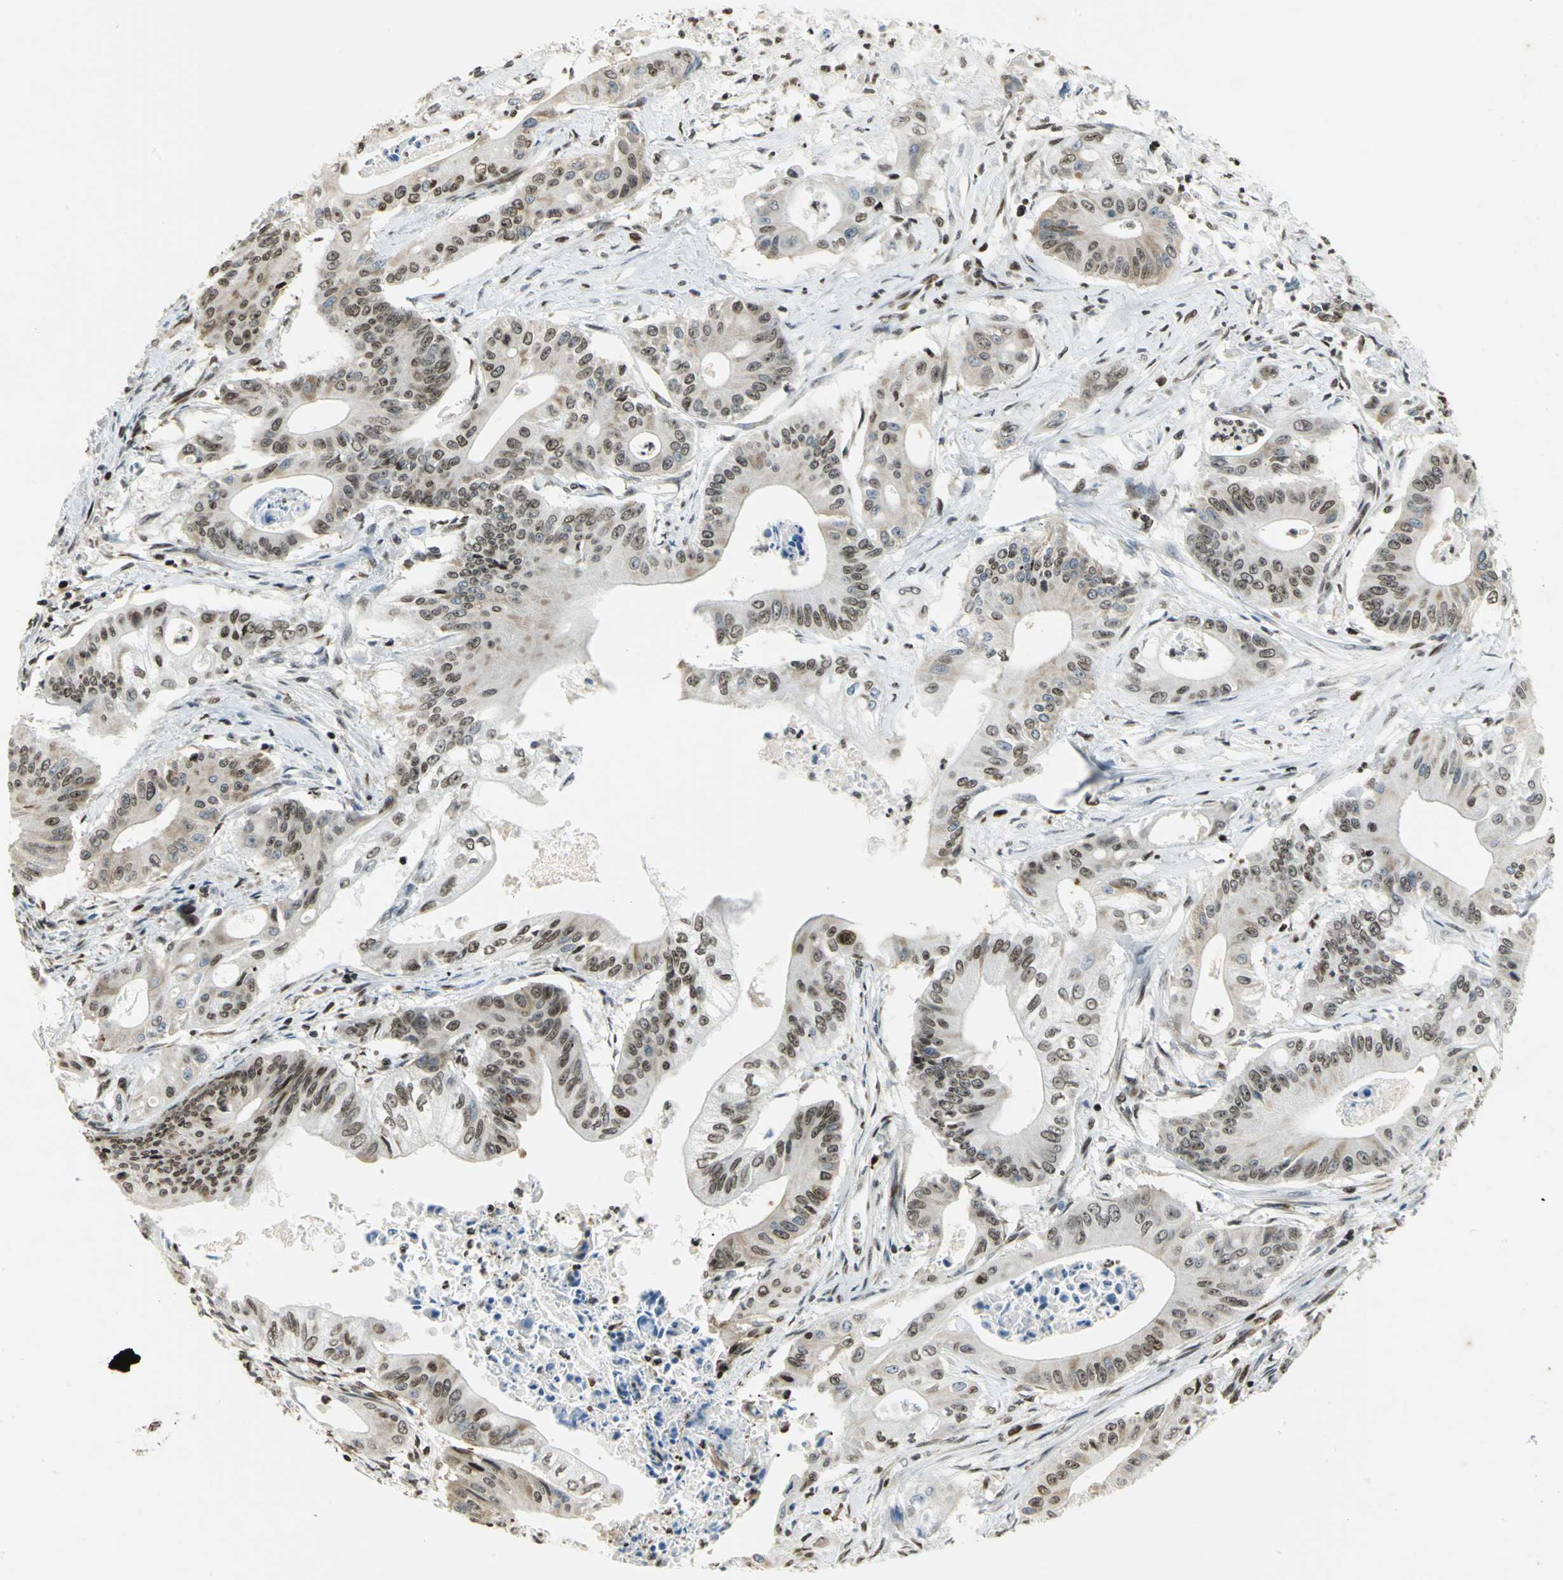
{"staining": {"intensity": "moderate", "quantity": ">75%", "location": "cytoplasmic/membranous,nuclear"}, "tissue": "pancreatic cancer", "cell_type": "Tumor cells", "image_type": "cancer", "snomed": [{"axis": "morphology", "description": "Normal tissue, NOS"}, {"axis": "topography", "description": "Lymph node"}], "caption": "Brown immunohistochemical staining in human pancreatic cancer displays moderate cytoplasmic/membranous and nuclear staining in about >75% of tumor cells.", "gene": "HMGB1", "patient": {"sex": "male", "age": 62}}